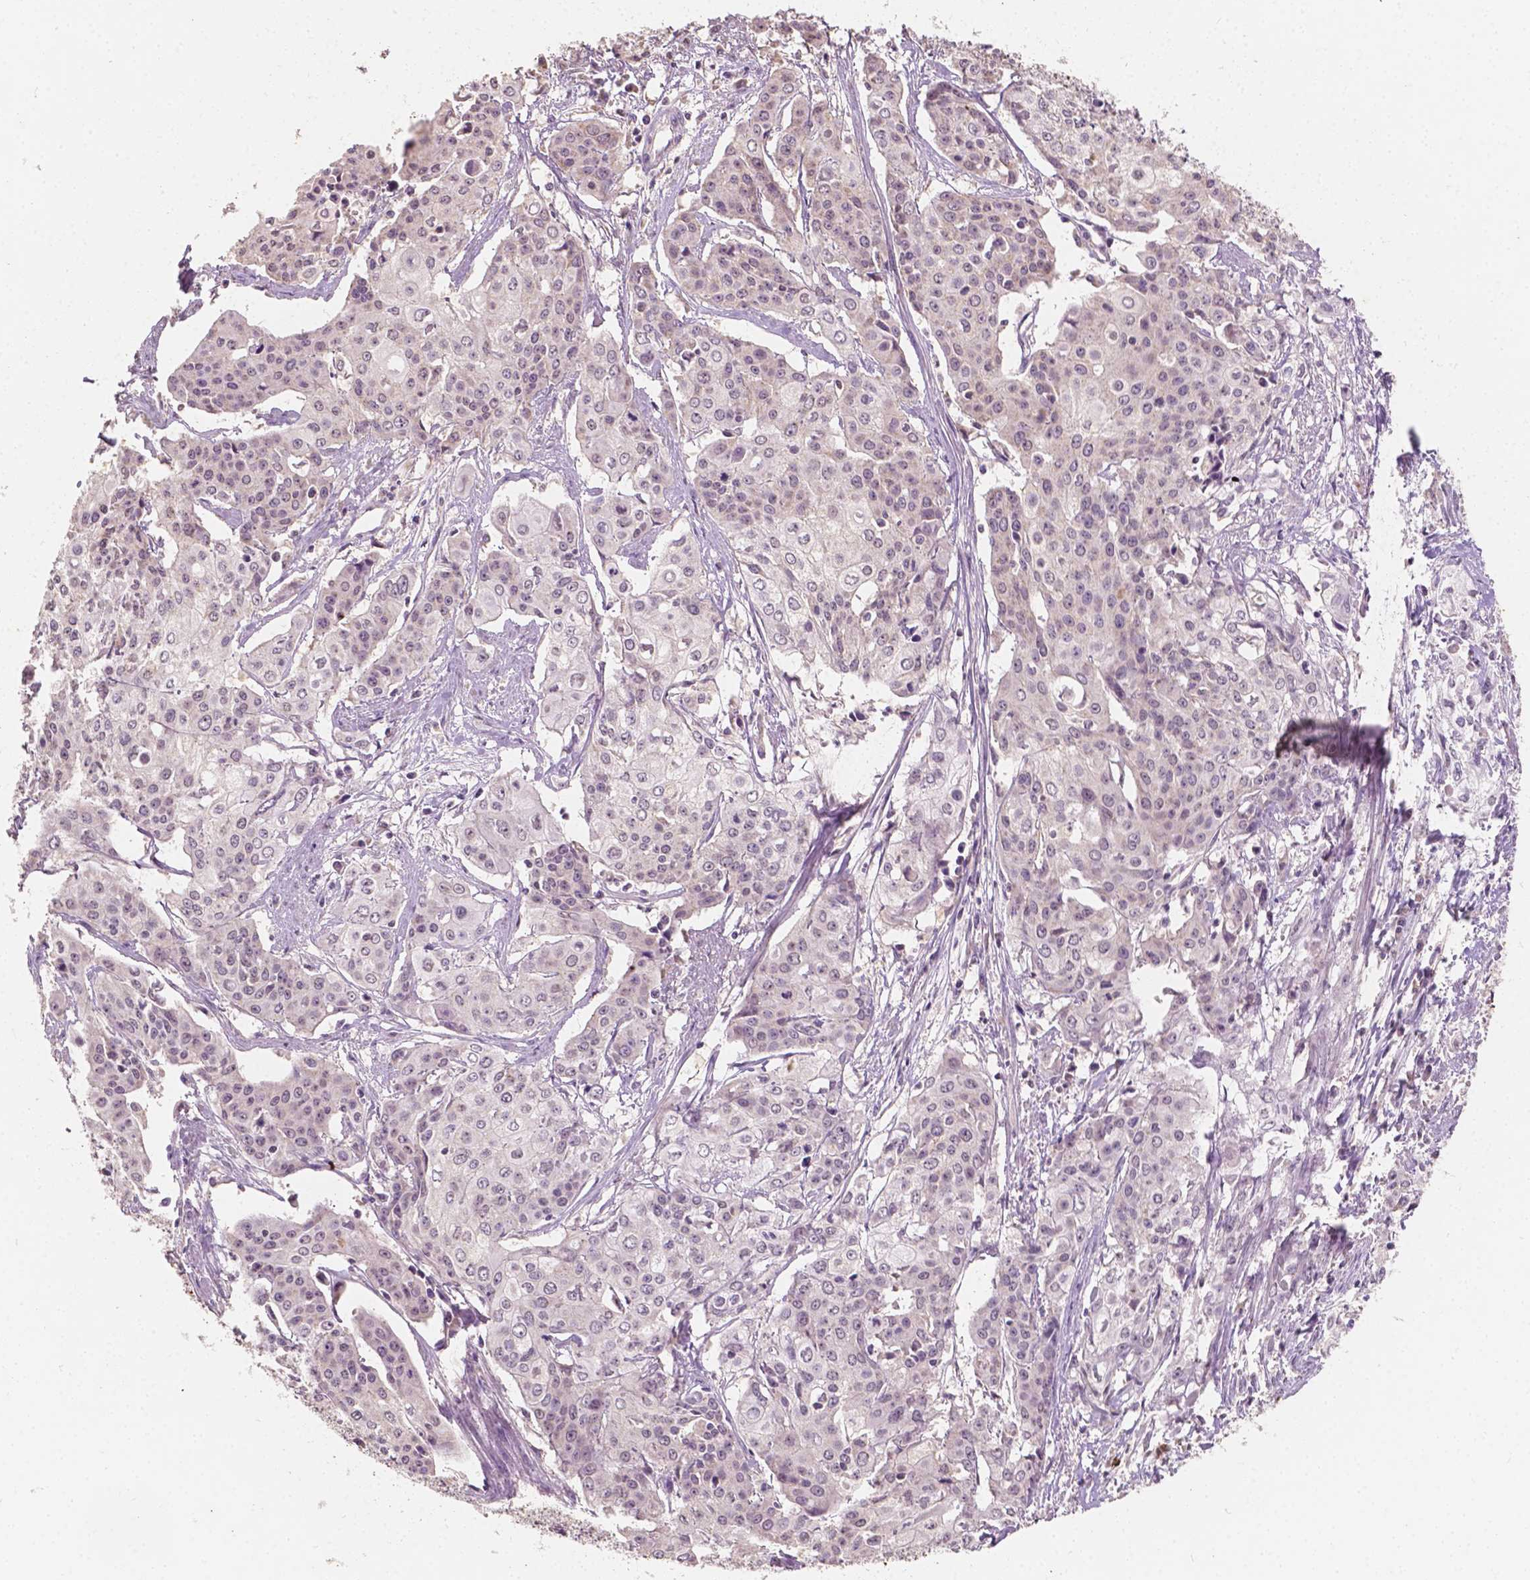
{"staining": {"intensity": "negative", "quantity": "none", "location": "none"}, "tissue": "cervical cancer", "cell_type": "Tumor cells", "image_type": "cancer", "snomed": [{"axis": "morphology", "description": "Squamous cell carcinoma, NOS"}, {"axis": "topography", "description": "Cervix"}], "caption": "A high-resolution micrograph shows immunohistochemistry staining of cervical cancer (squamous cell carcinoma), which shows no significant staining in tumor cells.", "gene": "SIRT2", "patient": {"sex": "female", "age": 39}}